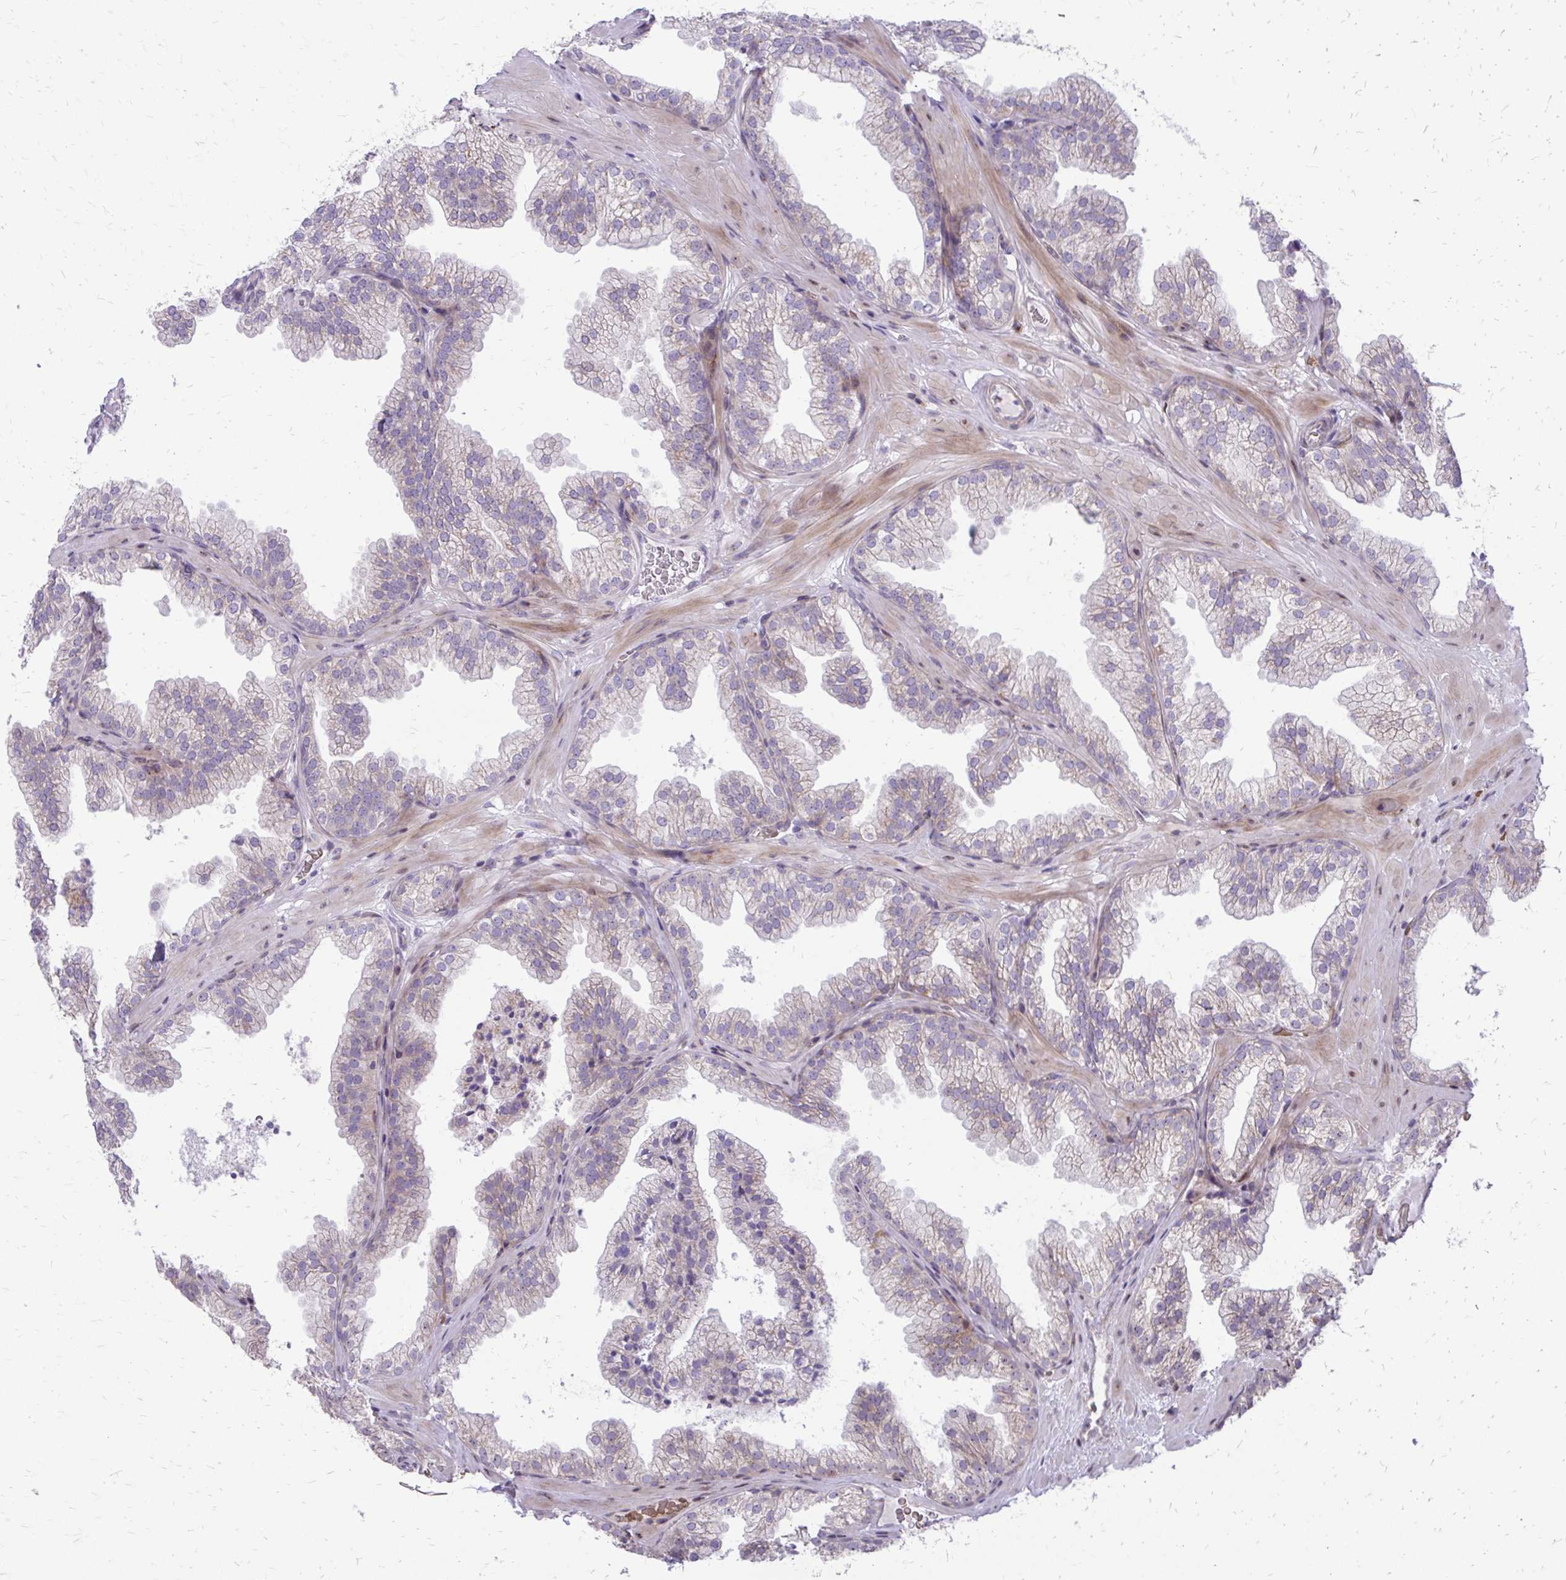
{"staining": {"intensity": "negative", "quantity": "none", "location": "none"}, "tissue": "prostate", "cell_type": "Glandular cells", "image_type": "normal", "snomed": [{"axis": "morphology", "description": "Normal tissue, NOS"}, {"axis": "topography", "description": "Prostate"}], "caption": "Immunohistochemistry of benign prostate demonstrates no staining in glandular cells. Brightfield microscopy of immunohistochemistry stained with DAB (brown) and hematoxylin (blue), captured at high magnification.", "gene": "FUNDC2", "patient": {"sex": "male", "age": 37}}